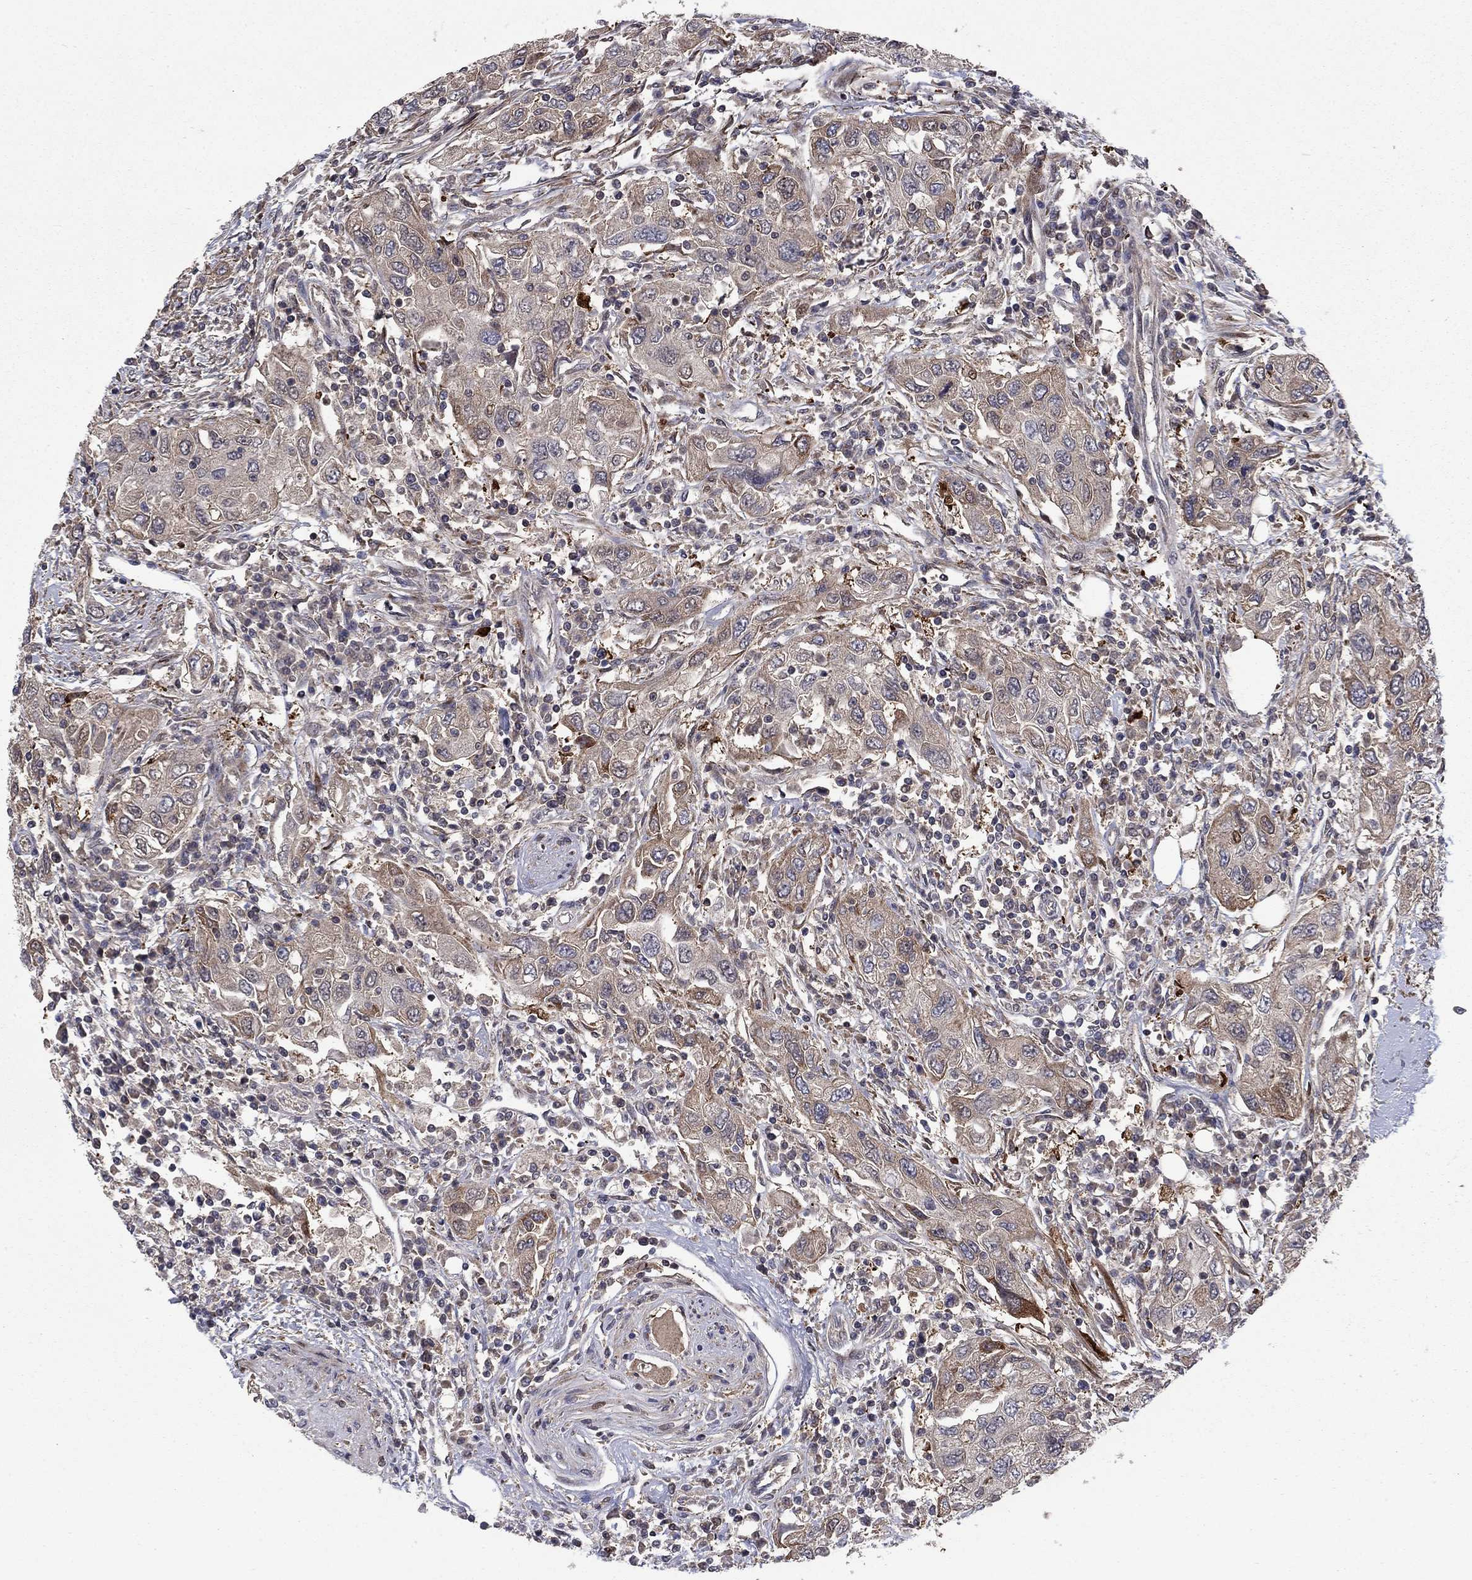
{"staining": {"intensity": "negative", "quantity": "none", "location": "none"}, "tissue": "urothelial cancer", "cell_type": "Tumor cells", "image_type": "cancer", "snomed": [{"axis": "morphology", "description": "Urothelial carcinoma, High grade"}, {"axis": "topography", "description": "Urinary bladder"}], "caption": "The immunohistochemistry photomicrograph has no significant expression in tumor cells of urothelial carcinoma (high-grade) tissue.", "gene": "HDAC4", "patient": {"sex": "male", "age": 76}}